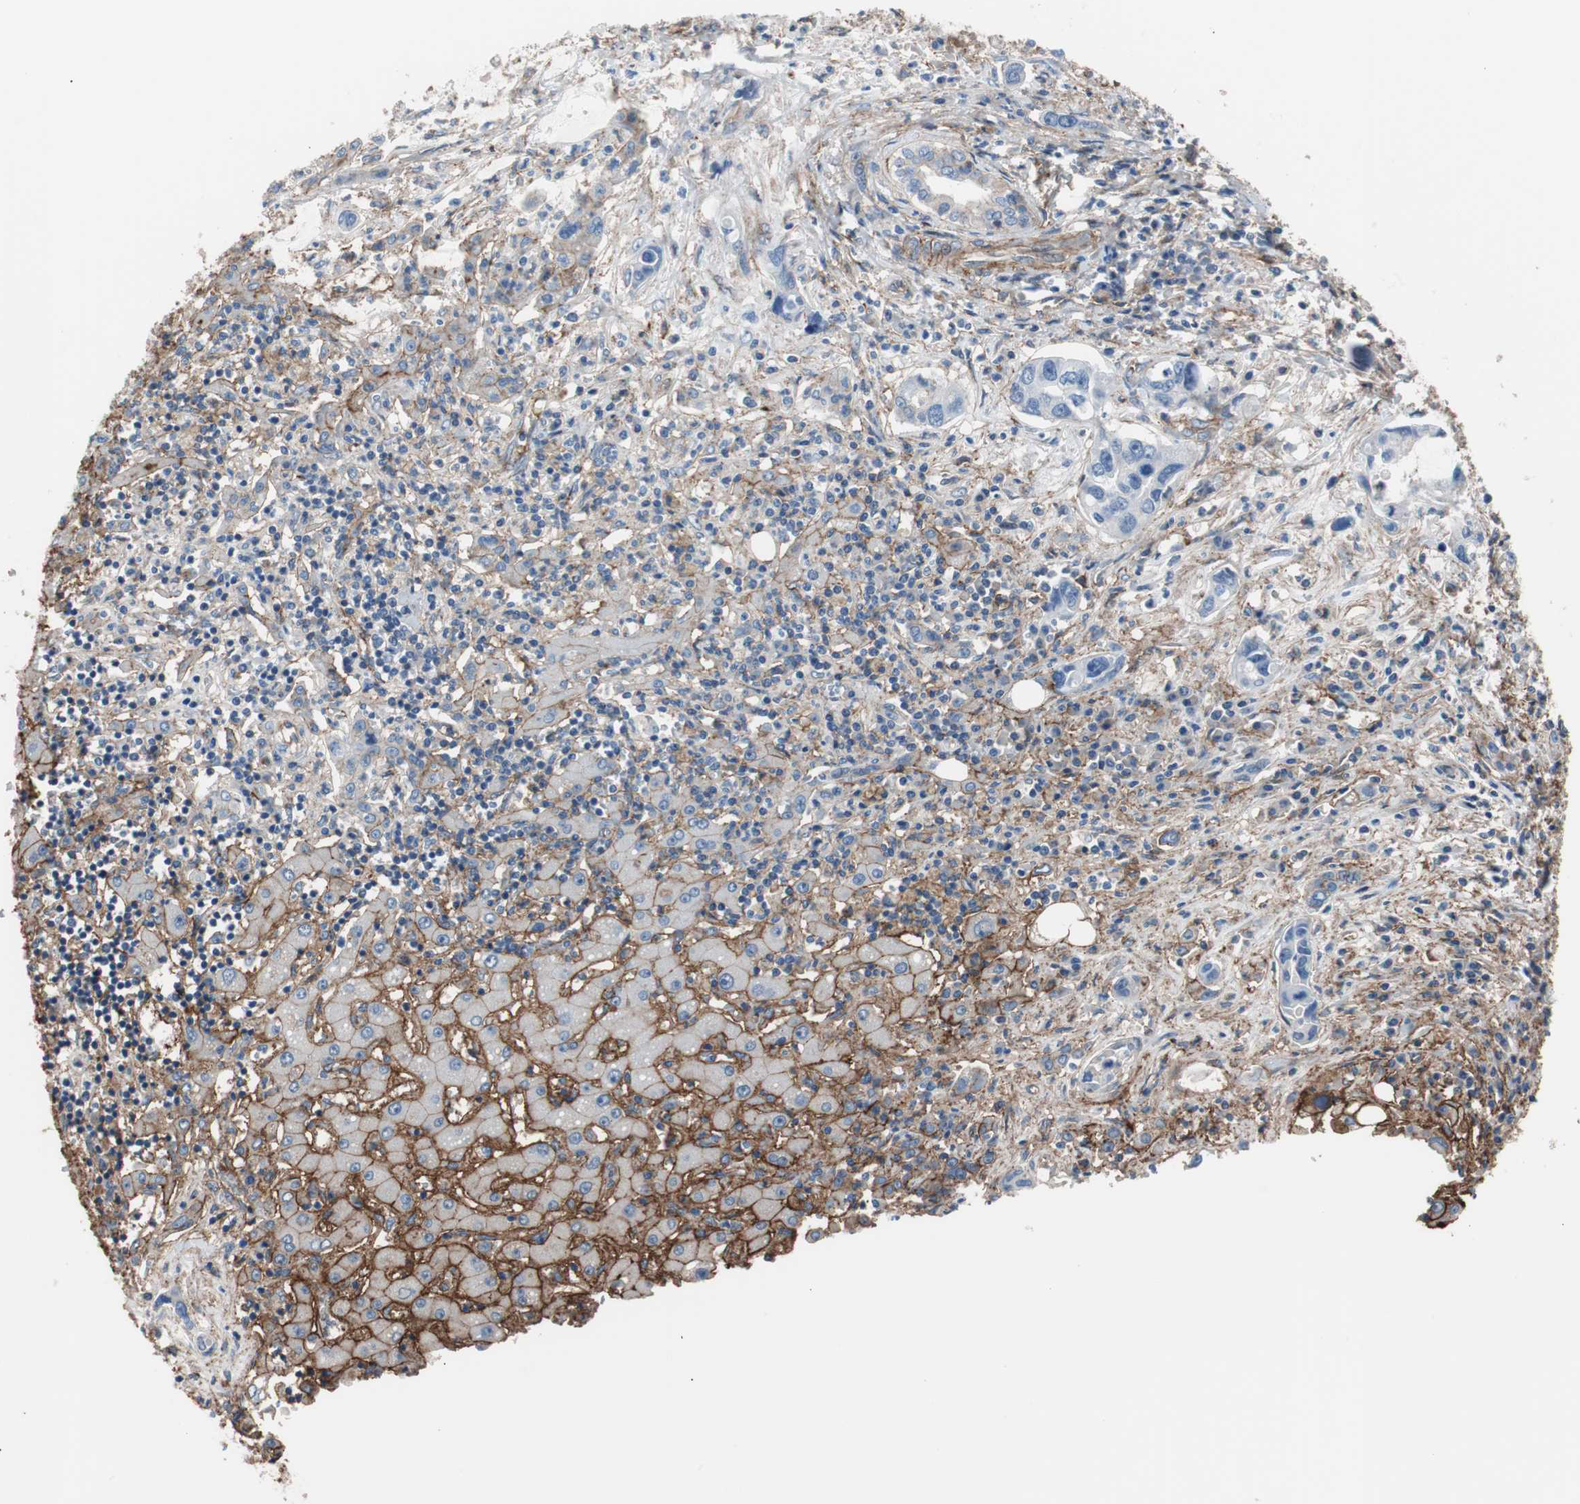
{"staining": {"intensity": "negative", "quantity": "none", "location": "none"}, "tissue": "liver cancer", "cell_type": "Tumor cells", "image_type": "cancer", "snomed": [{"axis": "morphology", "description": "Cholangiocarcinoma"}, {"axis": "topography", "description": "Liver"}], "caption": "A micrograph of liver cholangiocarcinoma stained for a protein exhibits no brown staining in tumor cells.", "gene": "CD81", "patient": {"sex": "female", "age": 65}}